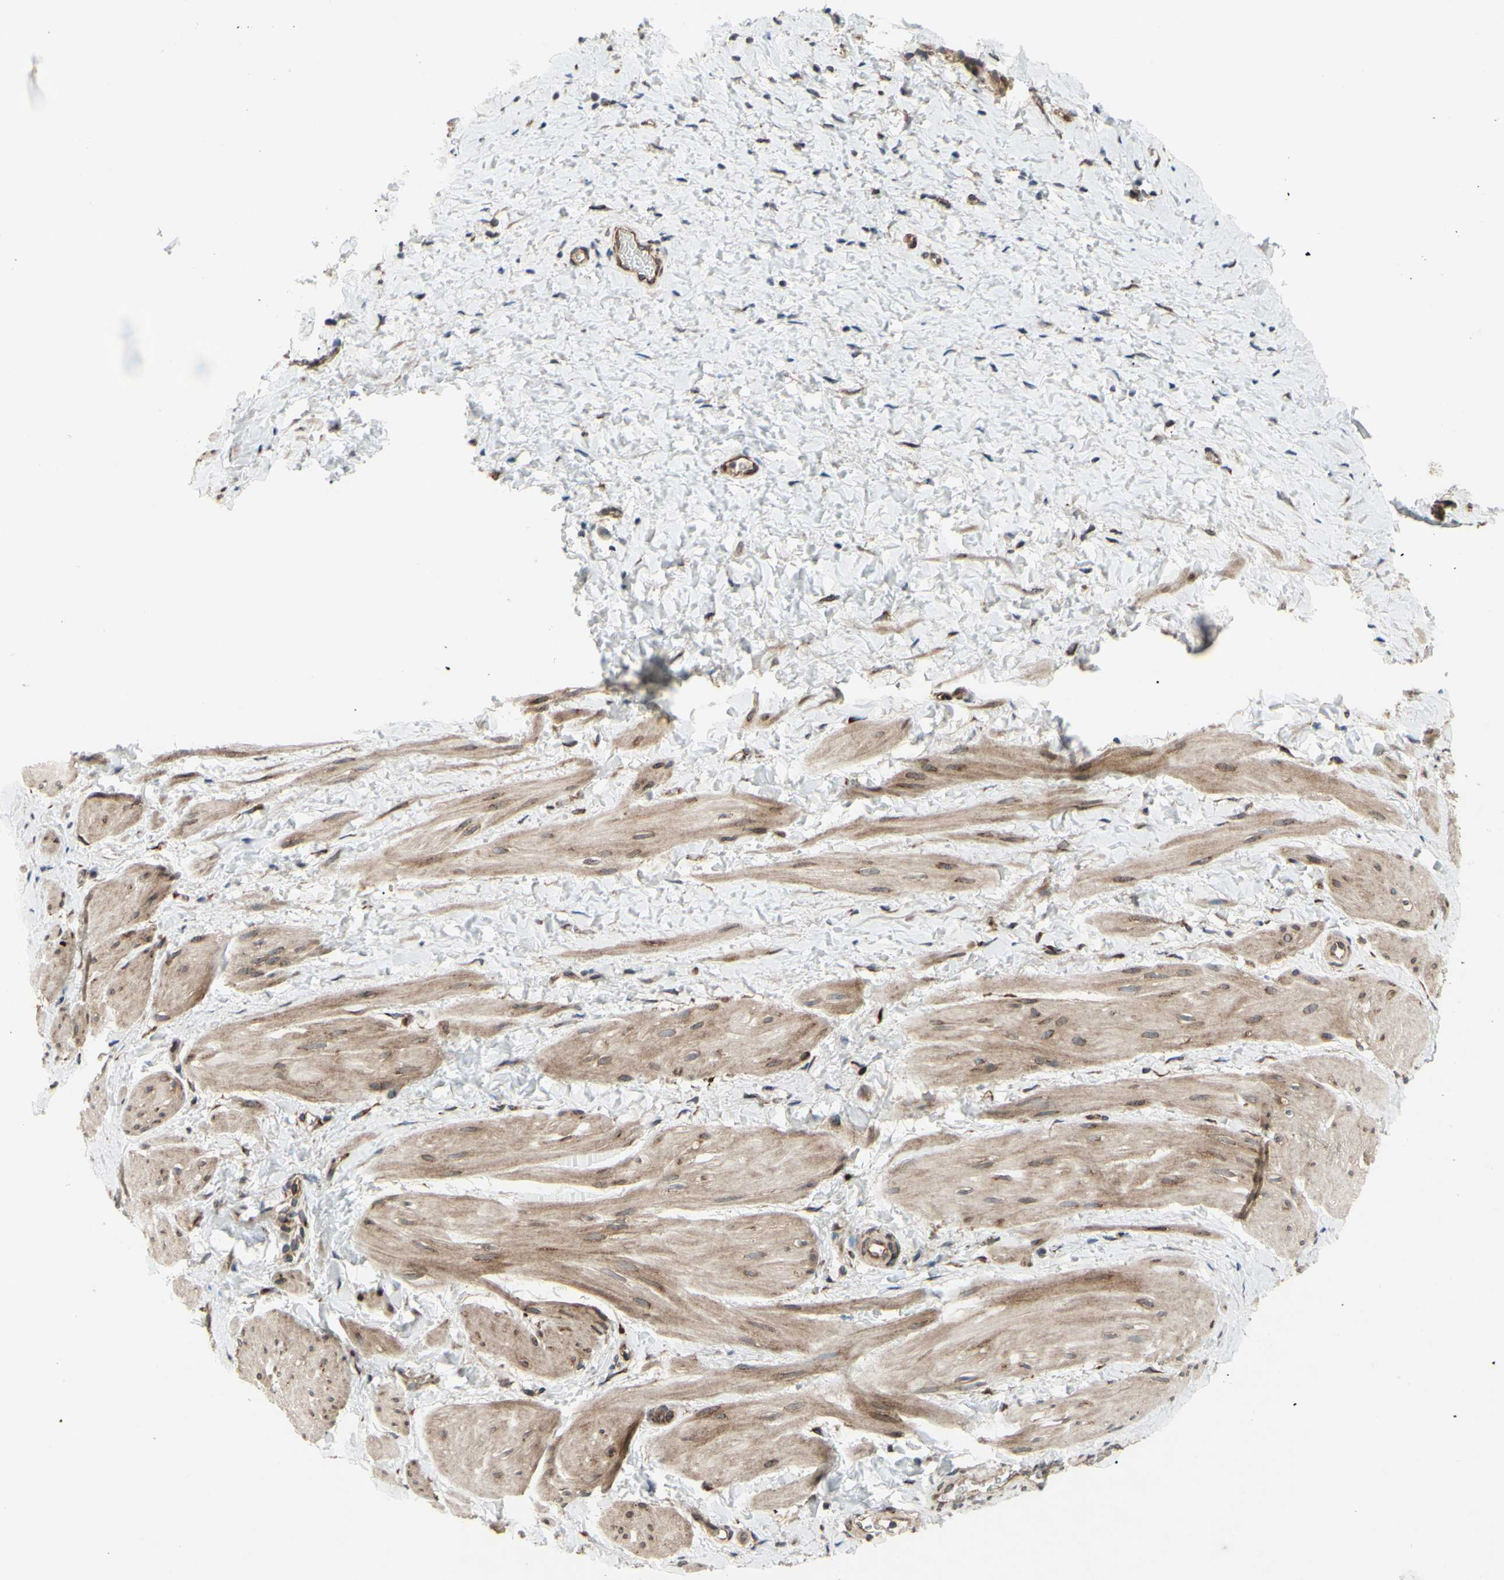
{"staining": {"intensity": "moderate", "quantity": ">75%", "location": "cytoplasmic/membranous"}, "tissue": "smooth muscle", "cell_type": "Smooth muscle cells", "image_type": "normal", "snomed": [{"axis": "morphology", "description": "Normal tissue, NOS"}, {"axis": "topography", "description": "Smooth muscle"}], "caption": "Protein staining displays moderate cytoplasmic/membranous staining in about >75% of smooth muscle cells in normal smooth muscle.", "gene": "PRAF2", "patient": {"sex": "male", "age": 16}}